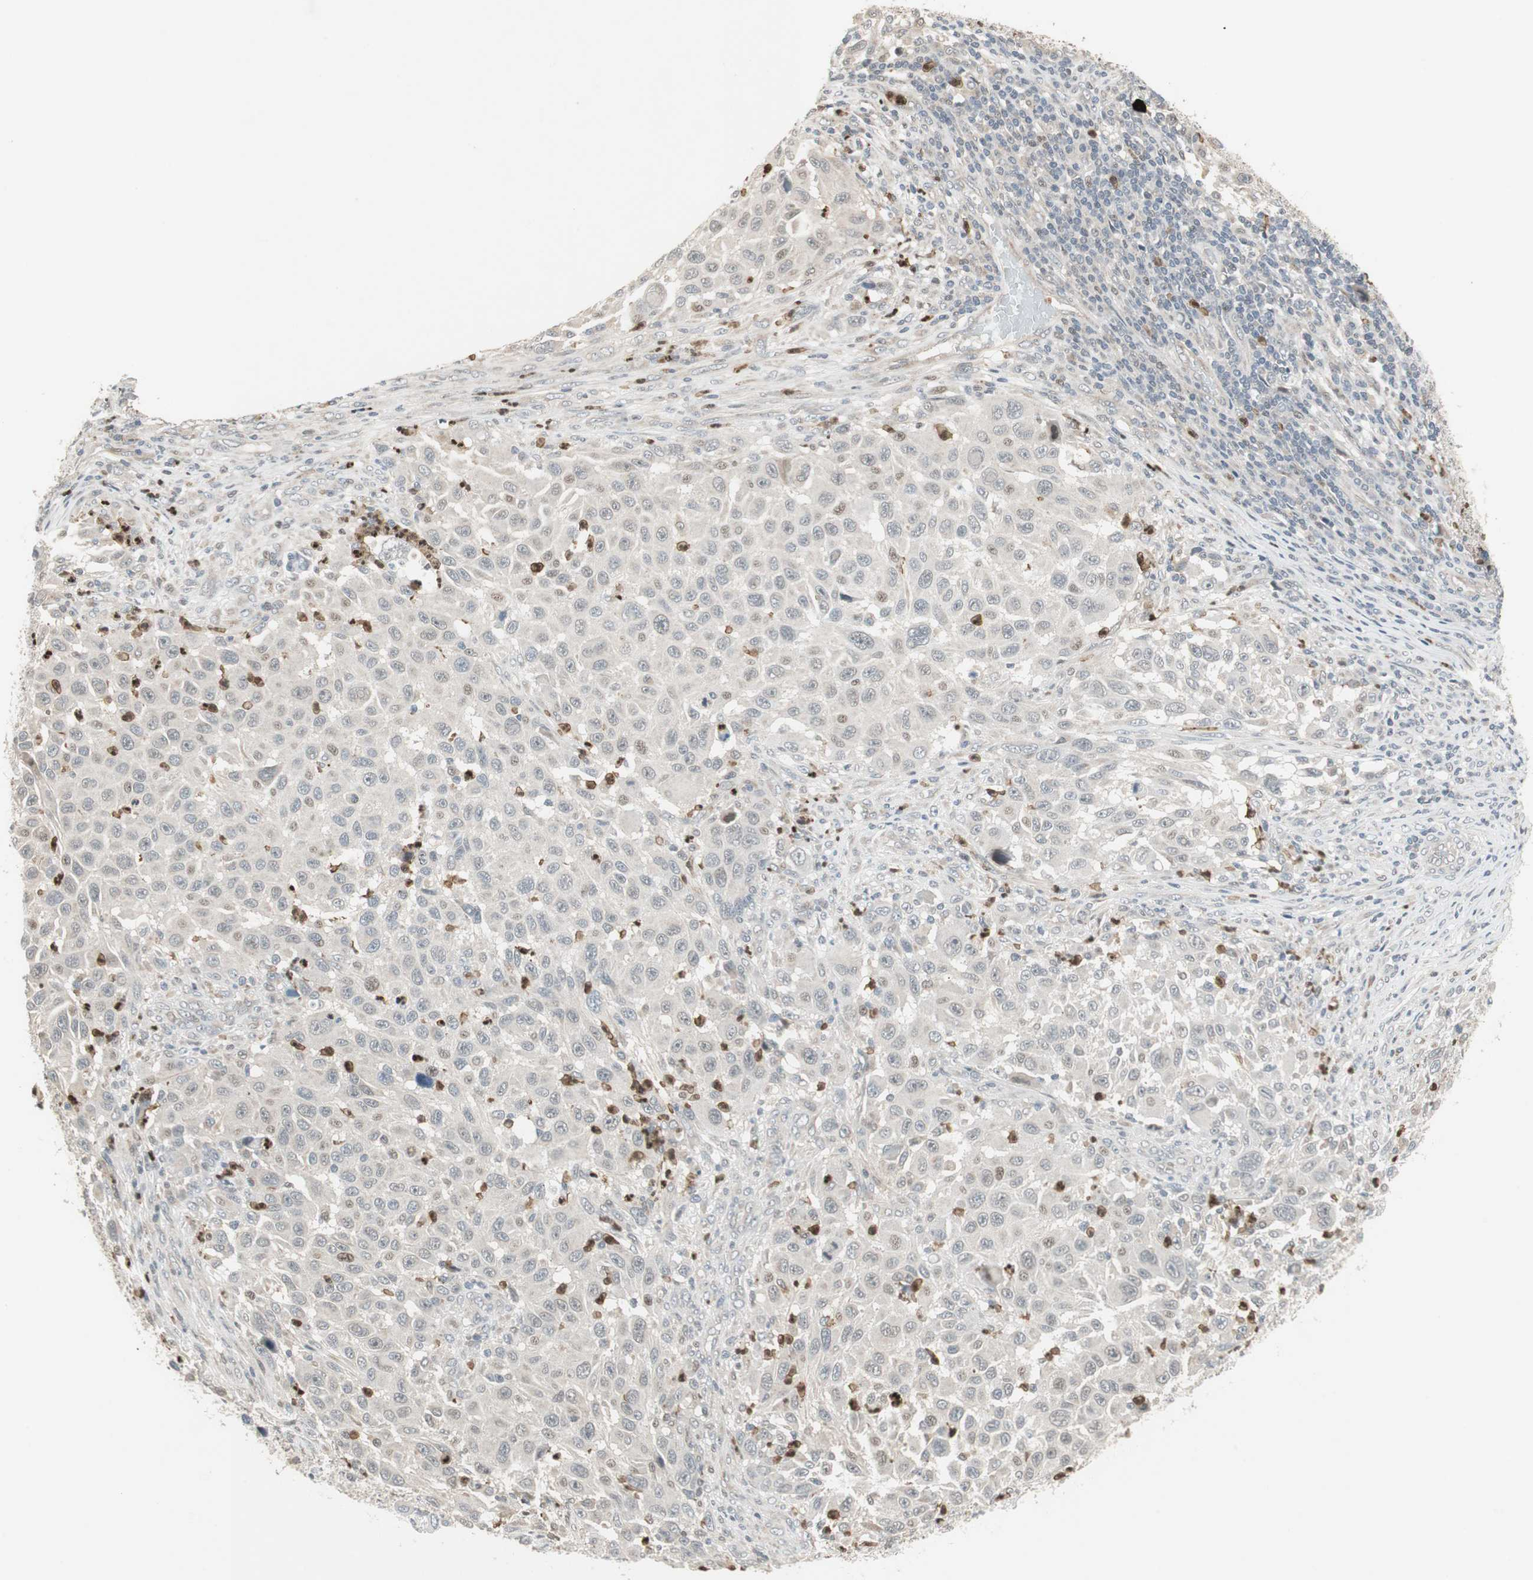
{"staining": {"intensity": "weak", "quantity": "<25%", "location": "nuclear"}, "tissue": "melanoma", "cell_type": "Tumor cells", "image_type": "cancer", "snomed": [{"axis": "morphology", "description": "Malignant melanoma, Metastatic site"}, {"axis": "topography", "description": "Lymph node"}], "caption": "Tumor cells show no significant positivity in malignant melanoma (metastatic site).", "gene": "SNX4", "patient": {"sex": "male", "age": 61}}